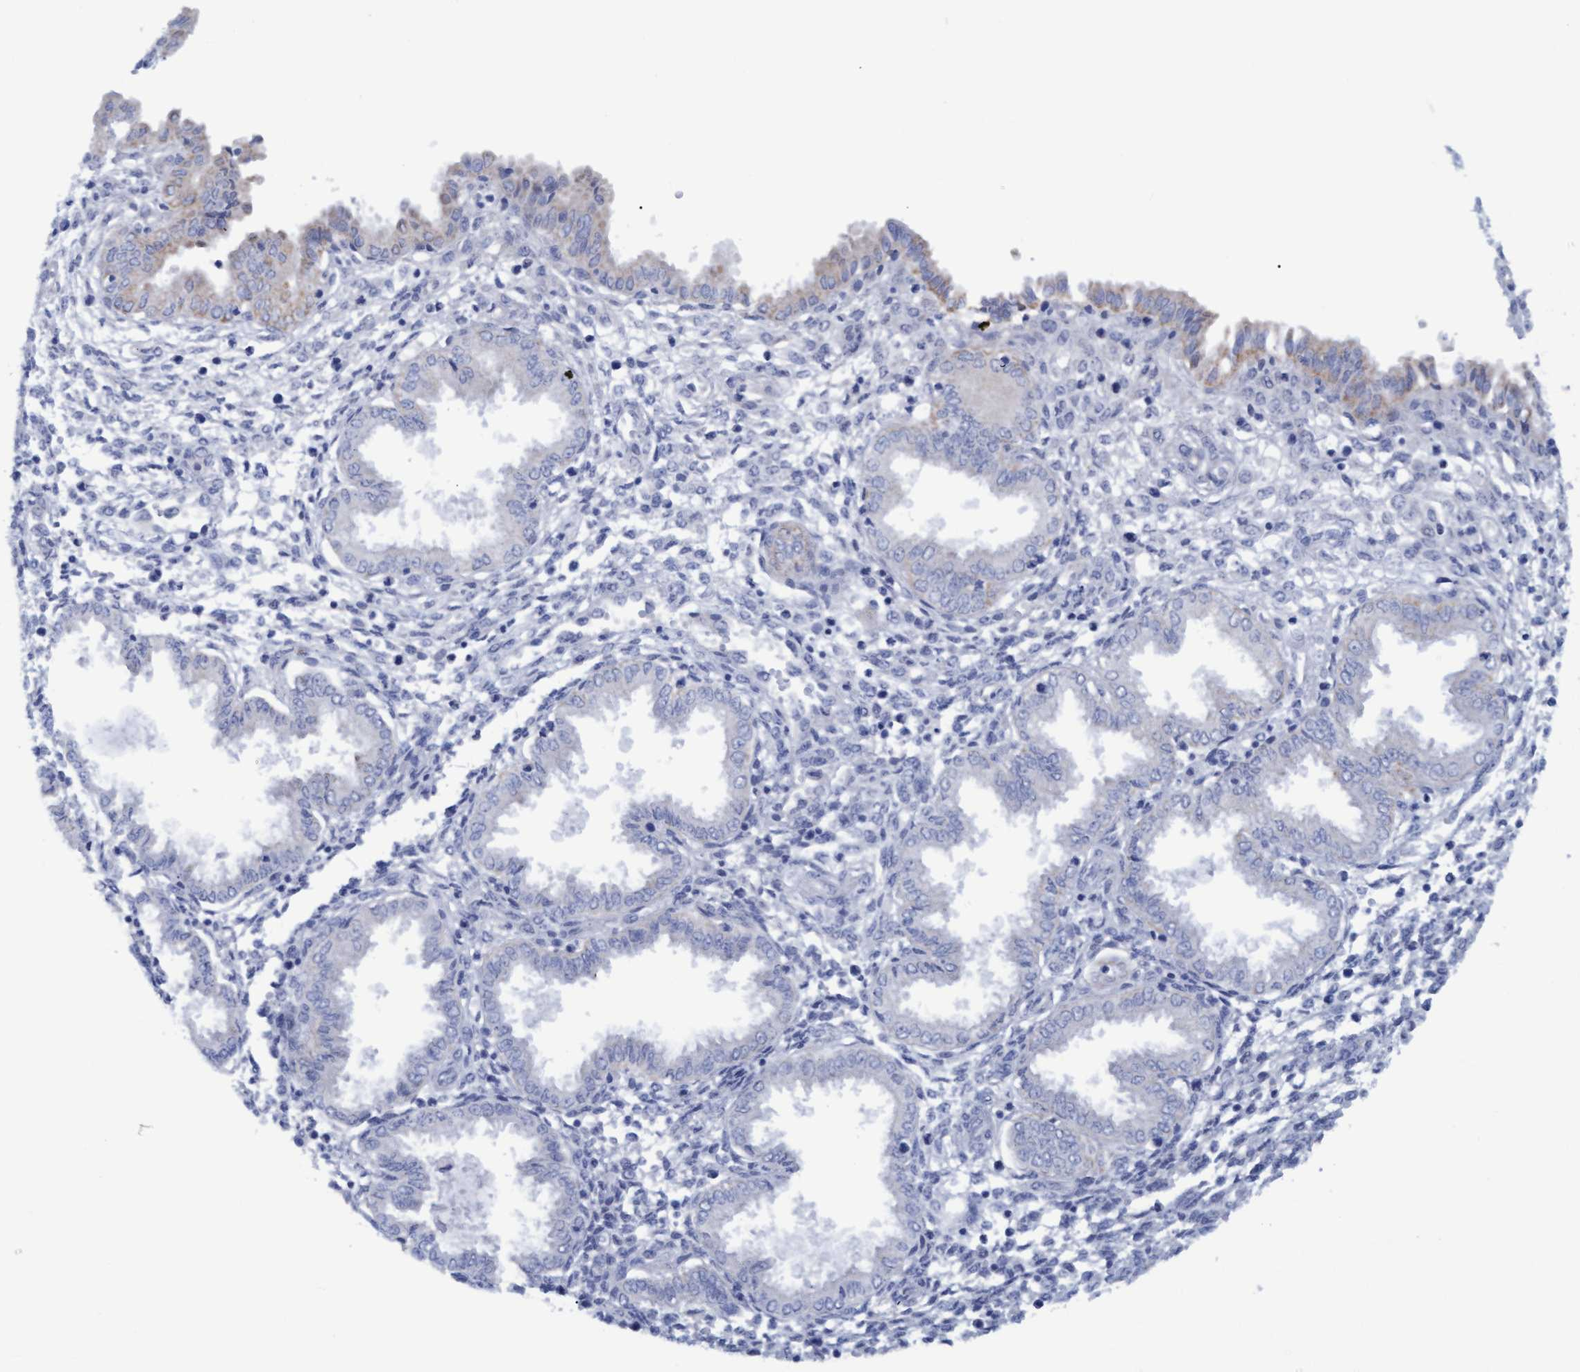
{"staining": {"intensity": "negative", "quantity": "none", "location": "none"}, "tissue": "endometrium", "cell_type": "Cells in endometrial stroma", "image_type": "normal", "snomed": [{"axis": "morphology", "description": "Normal tissue, NOS"}, {"axis": "topography", "description": "Endometrium"}], "caption": "IHC of normal endometrium demonstrates no expression in cells in endometrial stroma. (DAB (3,3'-diaminobenzidine) immunohistochemistry (IHC) with hematoxylin counter stain).", "gene": "STXBP1", "patient": {"sex": "female", "age": 33}}